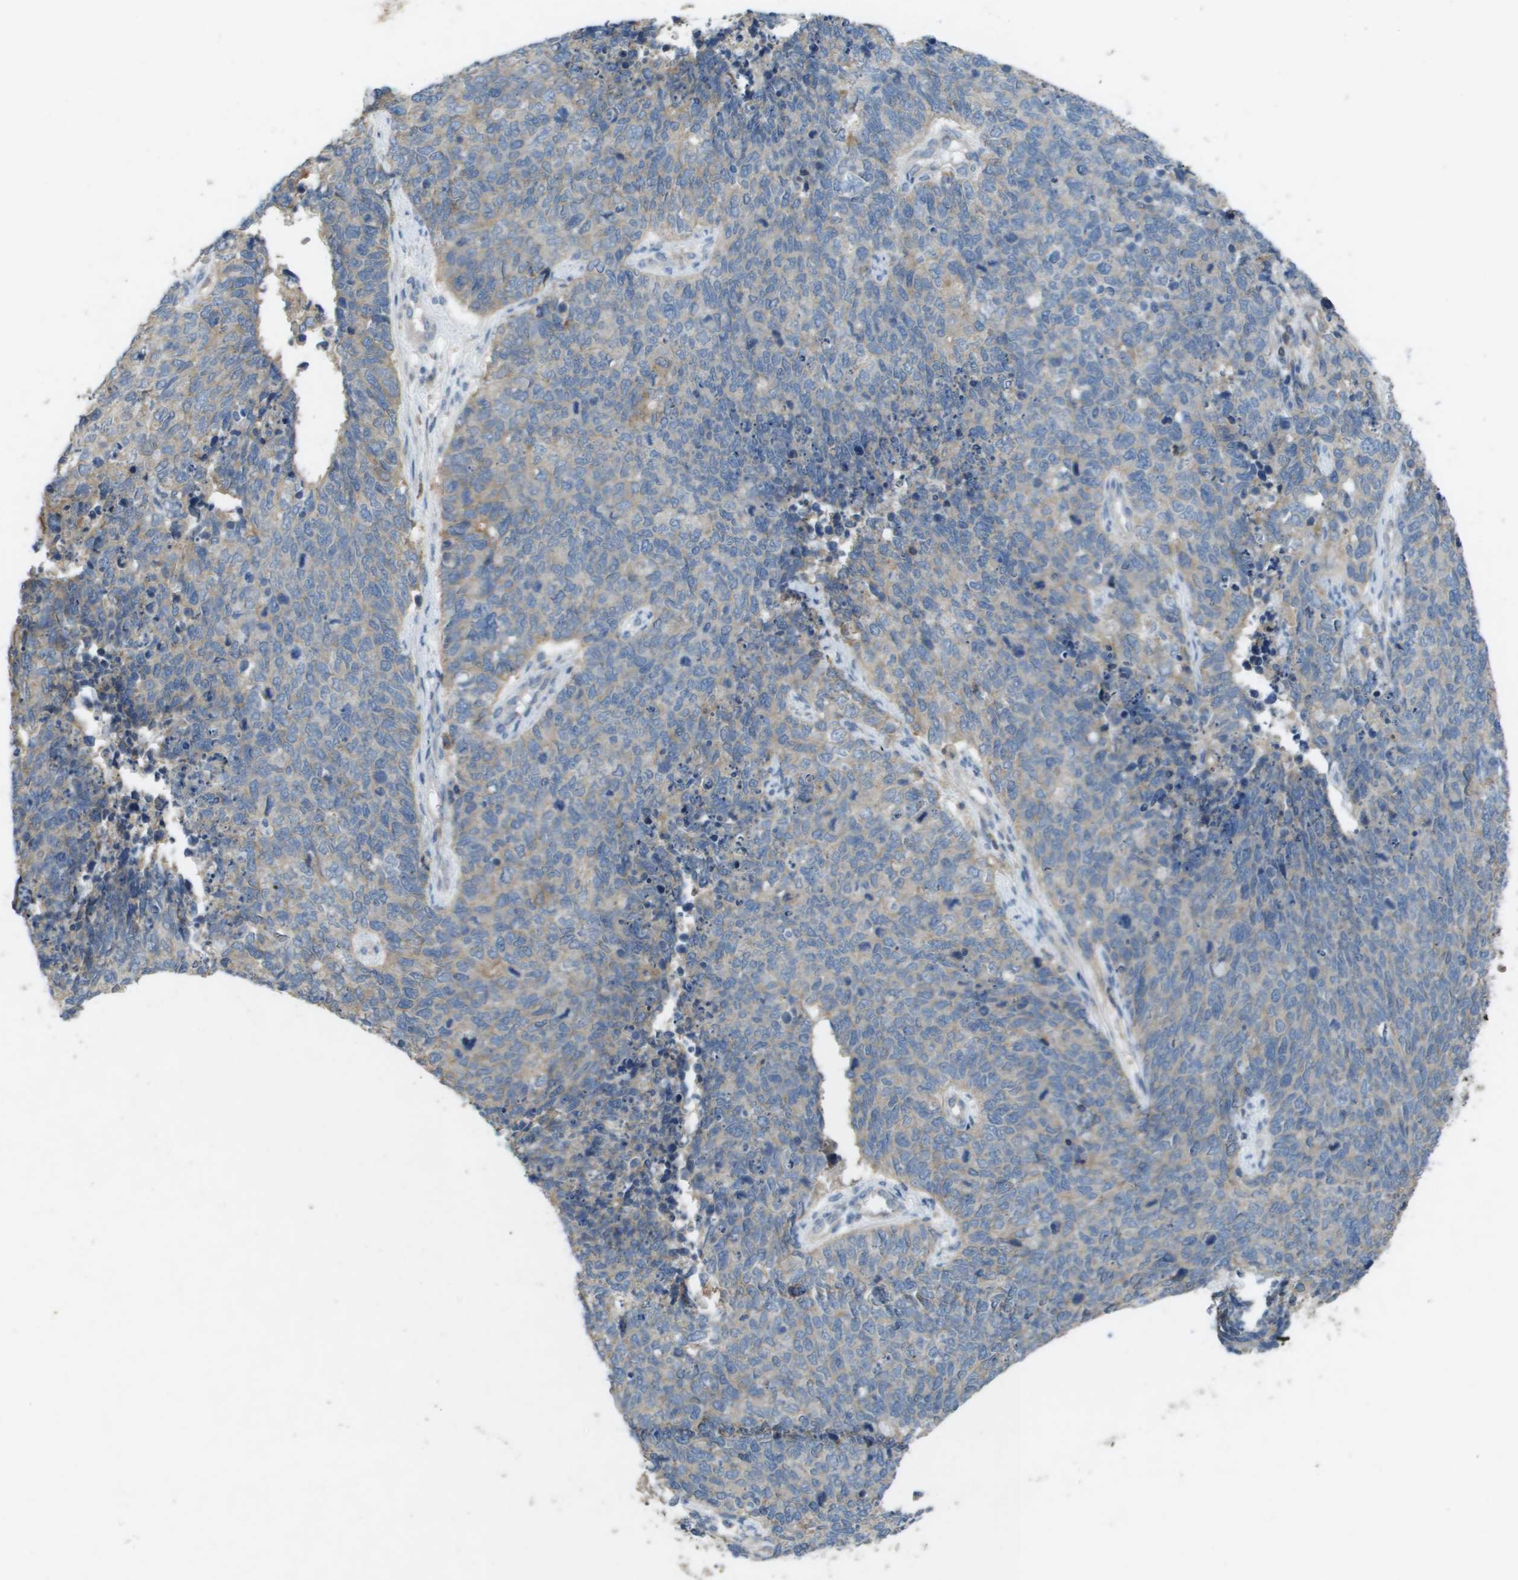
{"staining": {"intensity": "moderate", "quantity": "<25%", "location": "cytoplasmic/membranous"}, "tissue": "cervical cancer", "cell_type": "Tumor cells", "image_type": "cancer", "snomed": [{"axis": "morphology", "description": "Squamous cell carcinoma, NOS"}, {"axis": "topography", "description": "Cervix"}], "caption": "Immunohistochemistry (IHC) micrograph of neoplastic tissue: human cervical cancer (squamous cell carcinoma) stained using immunohistochemistry (IHC) exhibits low levels of moderate protein expression localized specifically in the cytoplasmic/membranous of tumor cells, appearing as a cytoplasmic/membranous brown color.", "gene": "CLCA4", "patient": {"sex": "female", "age": 63}}